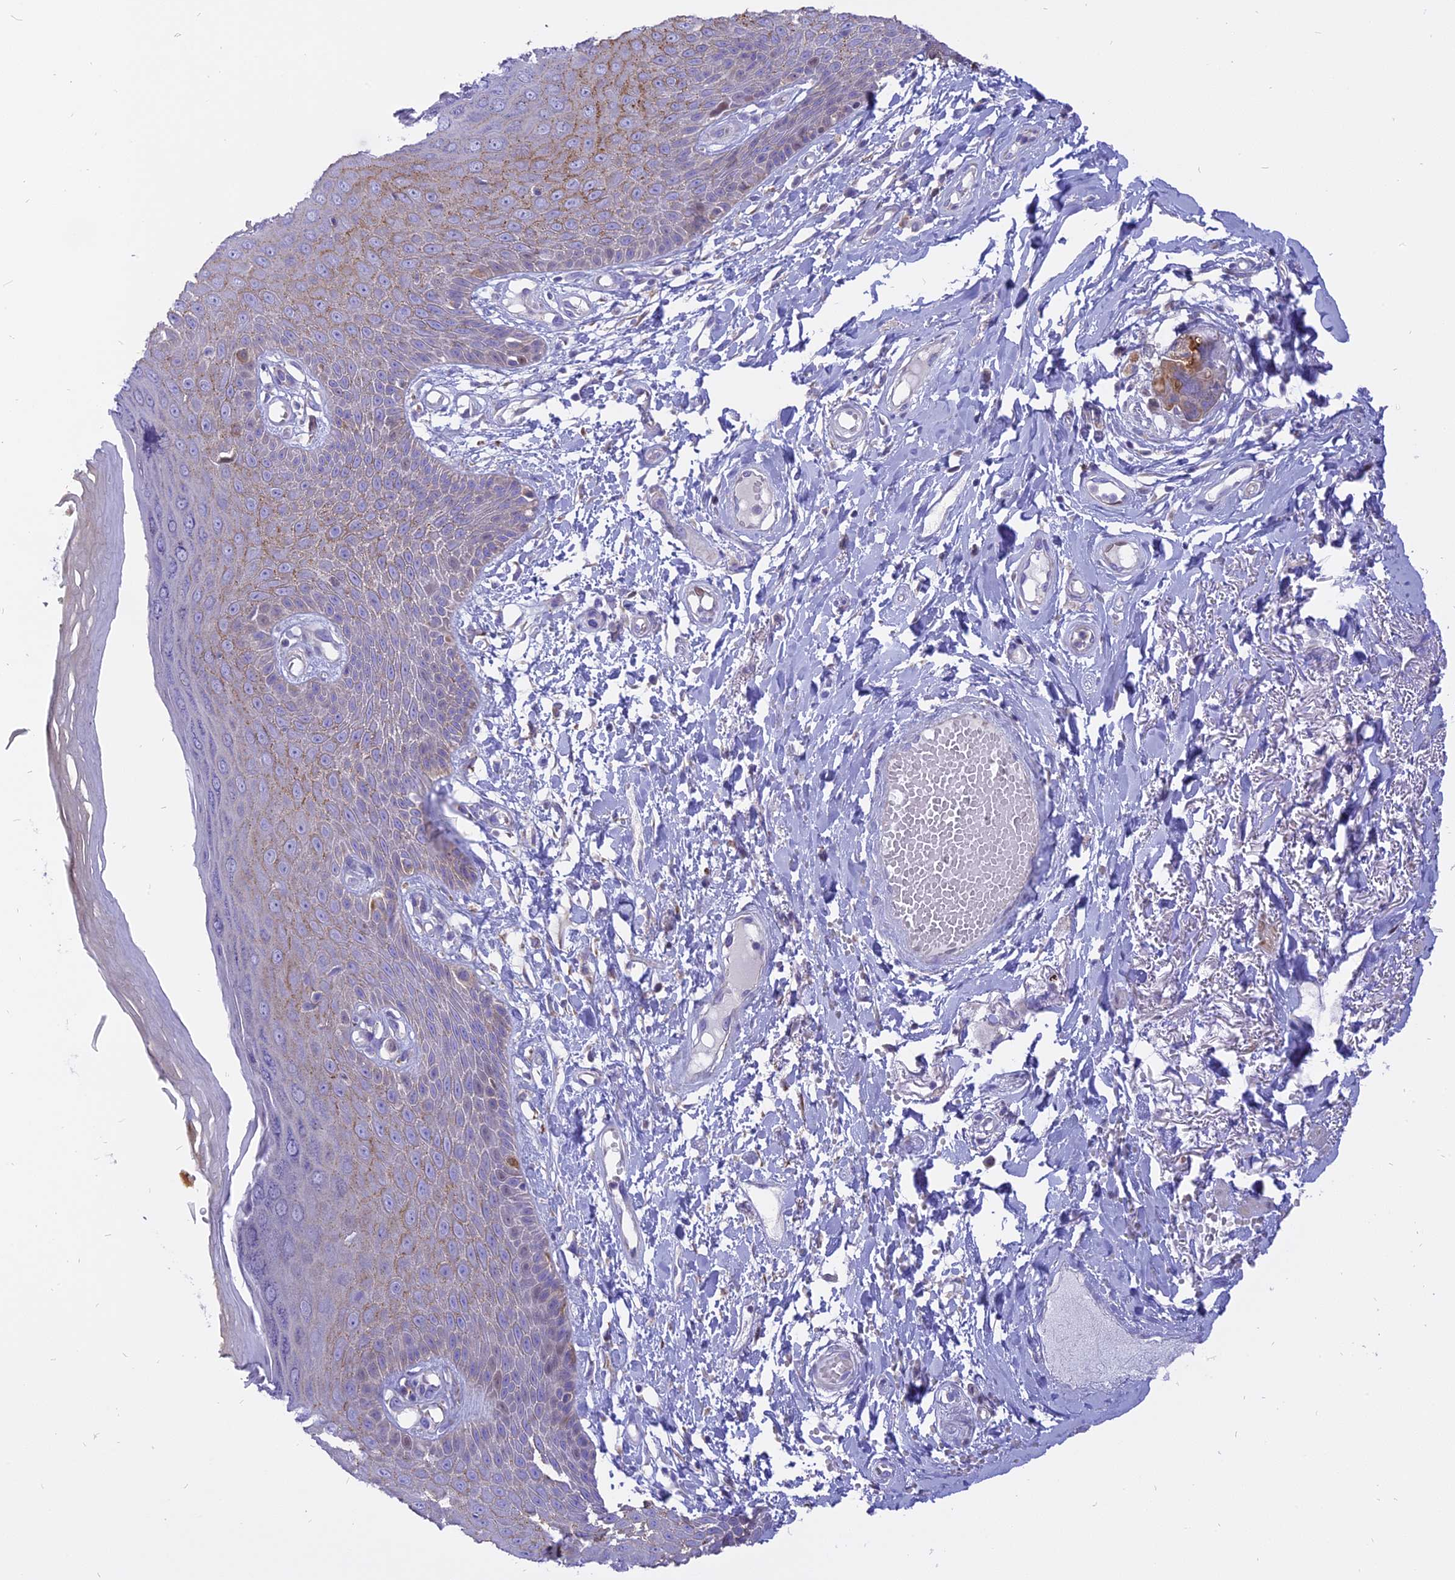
{"staining": {"intensity": "weak", "quantity": "<25%", "location": "cytoplasmic/membranous"}, "tissue": "skin", "cell_type": "Epidermal cells", "image_type": "normal", "snomed": [{"axis": "morphology", "description": "Normal tissue, NOS"}, {"axis": "topography", "description": "Anal"}], "caption": "There is no significant positivity in epidermal cells of skin. (DAB immunohistochemistry (IHC) with hematoxylin counter stain).", "gene": "CENPV", "patient": {"sex": "male", "age": 78}}